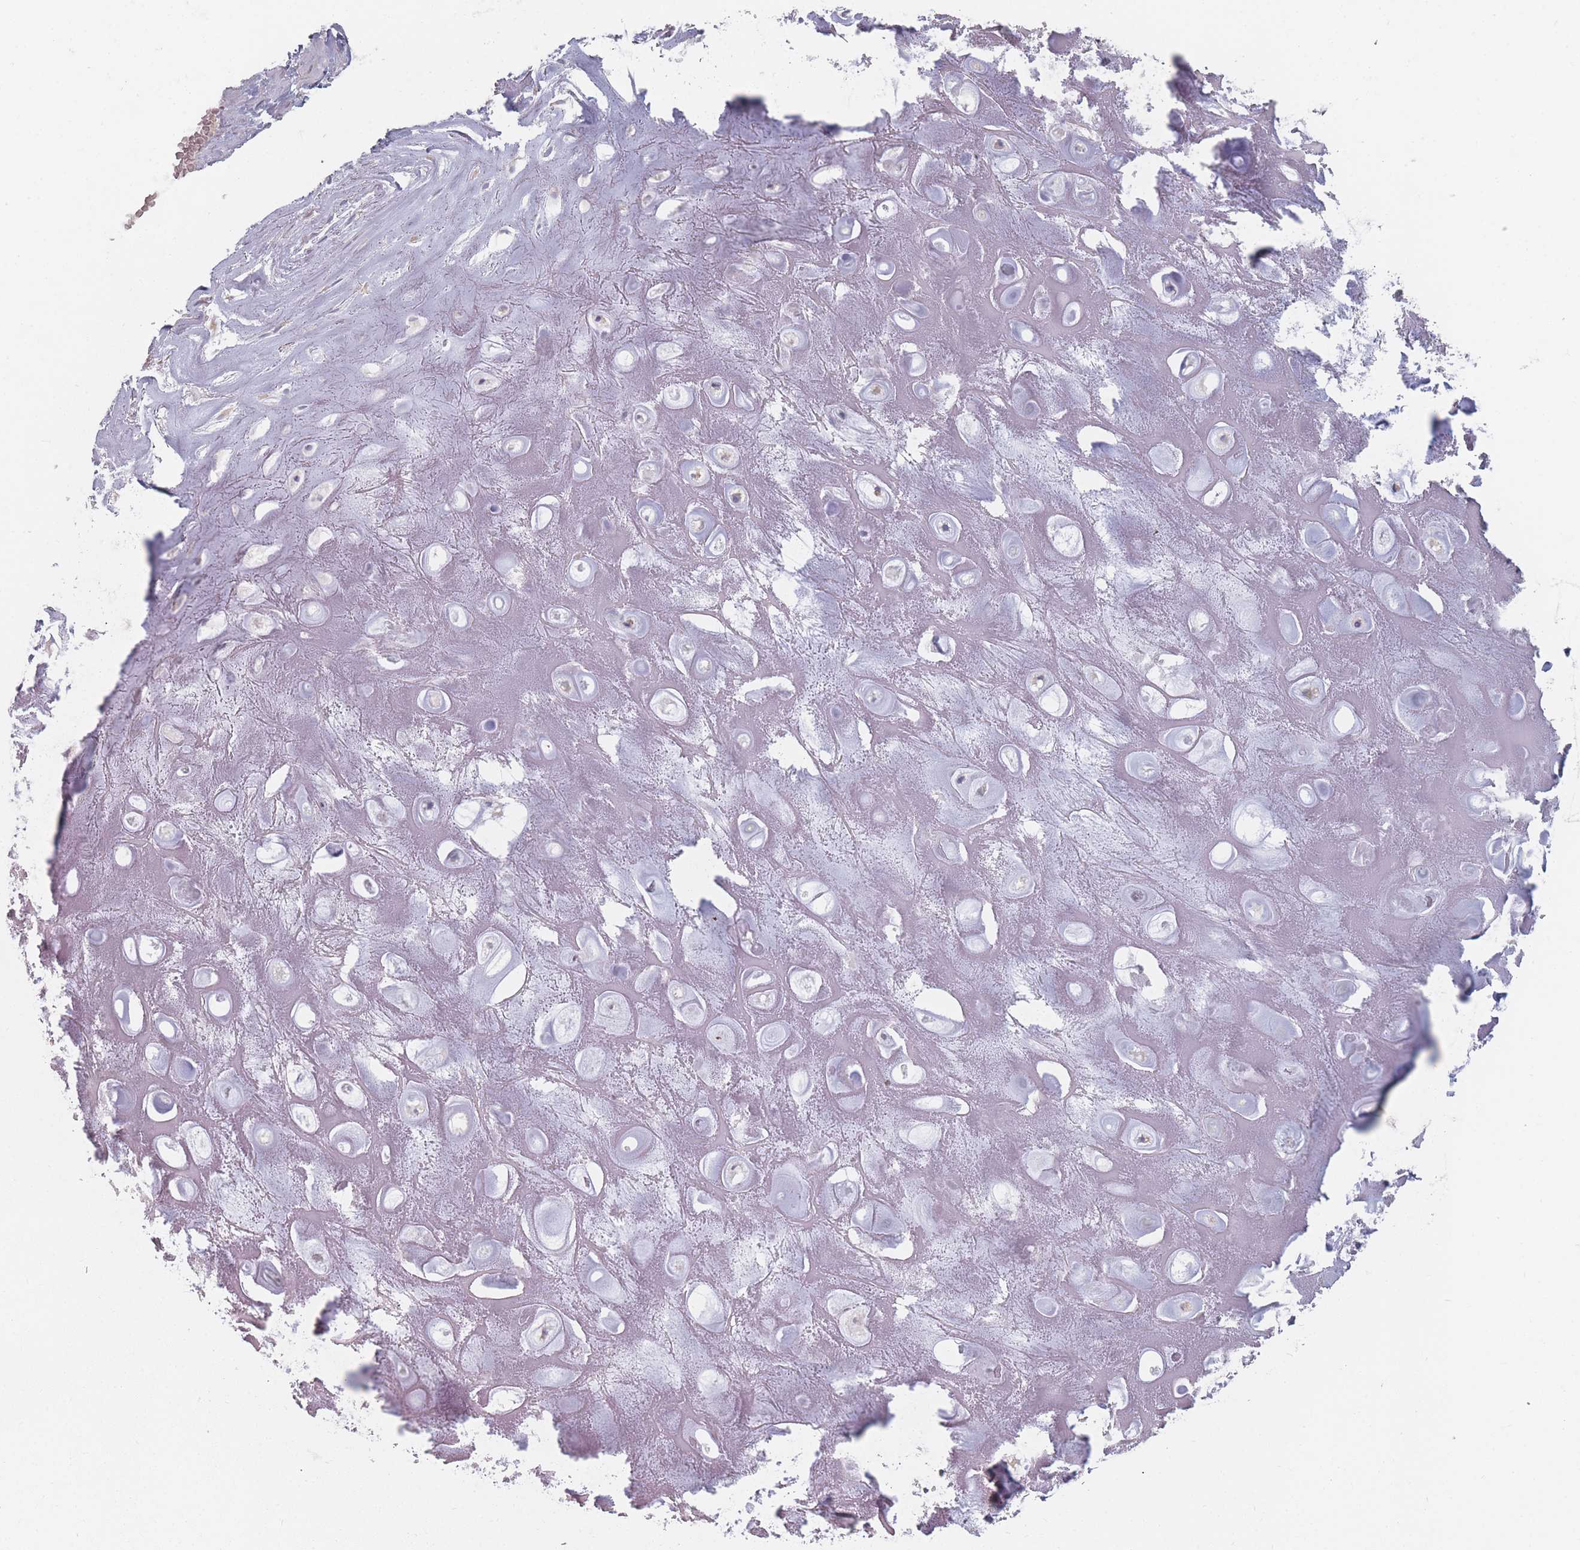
{"staining": {"intensity": "negative", "quantity": "none", "location": "none"}, "tissue": "adipose tissue", "cell_type": "Adipocytes", "image_type": "normal", "snomed": [{"axis": "morphology", "description": "Normal tissue, NOS"}, {"axis": "topography", "description": "Cartilage tissue"}], "caption": "This photomicrograph is of unremarkable adipose tissue stained with IHC to label a protein in brown with the nuclei are counter-stained blue. There is no expression in adipocytes.", "gene": "CACNG5", "patient": {"sex": "male", "age": 81}}